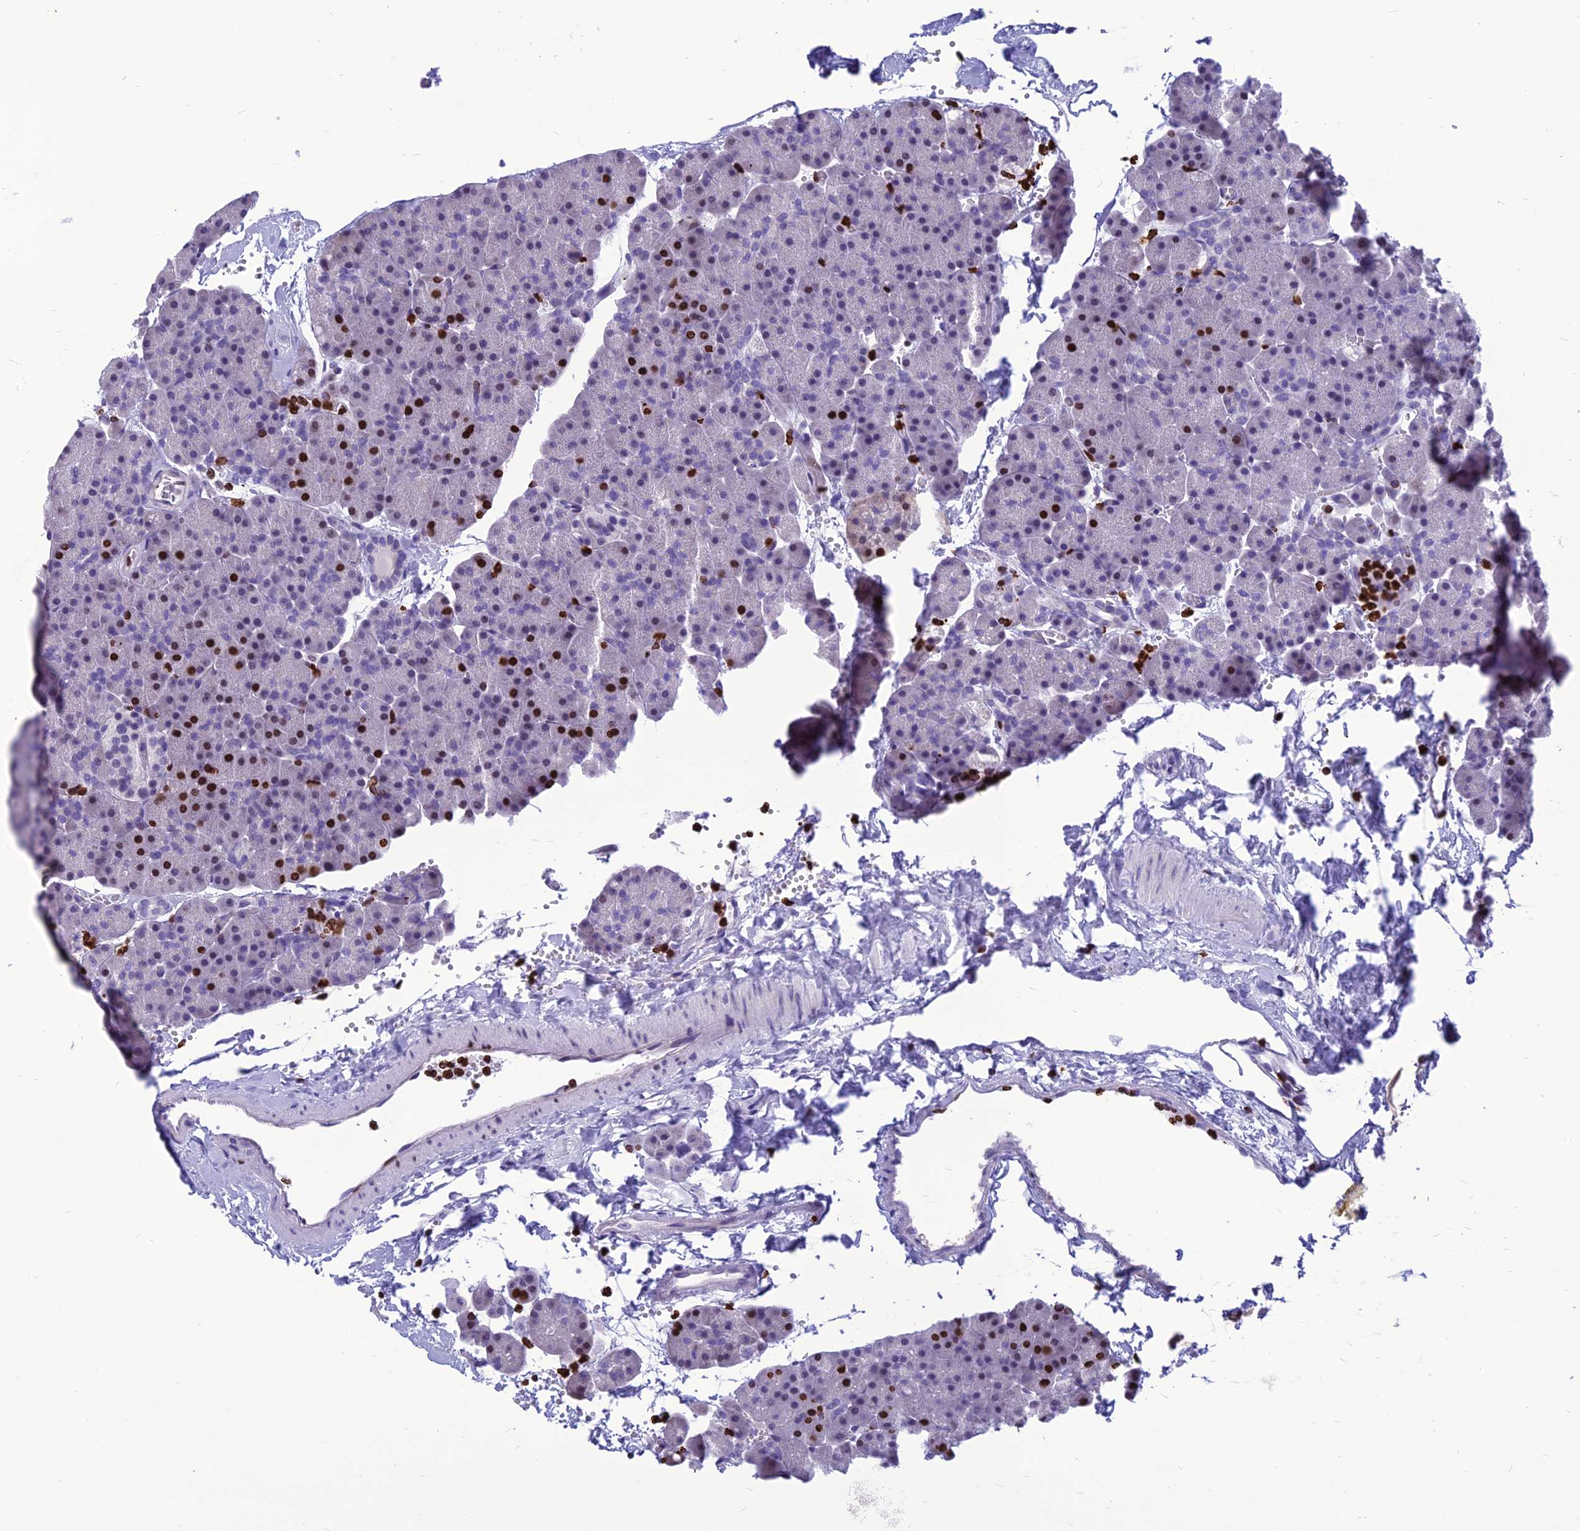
{"staining": {"intensity": "strong", "quantity": "25%-75%", "location": "nuclear"}, "tissue": "pancreas", "cell_type": "Exocrine glandular cells", "image_type": "normal", "snomed": [{"axis": "morphology", "description": "Normal tissue, NOS"}, {"axis": "topography", "description": "Pancreas"}], "caption": "Brown immunohistochemical staining in normal human pancreas reveals strong nuclear positivity in about 25%-75% of exocrine glandular cells.", "gene": "AKAP17A", "patient": {"sex": "male", "age": 36}}